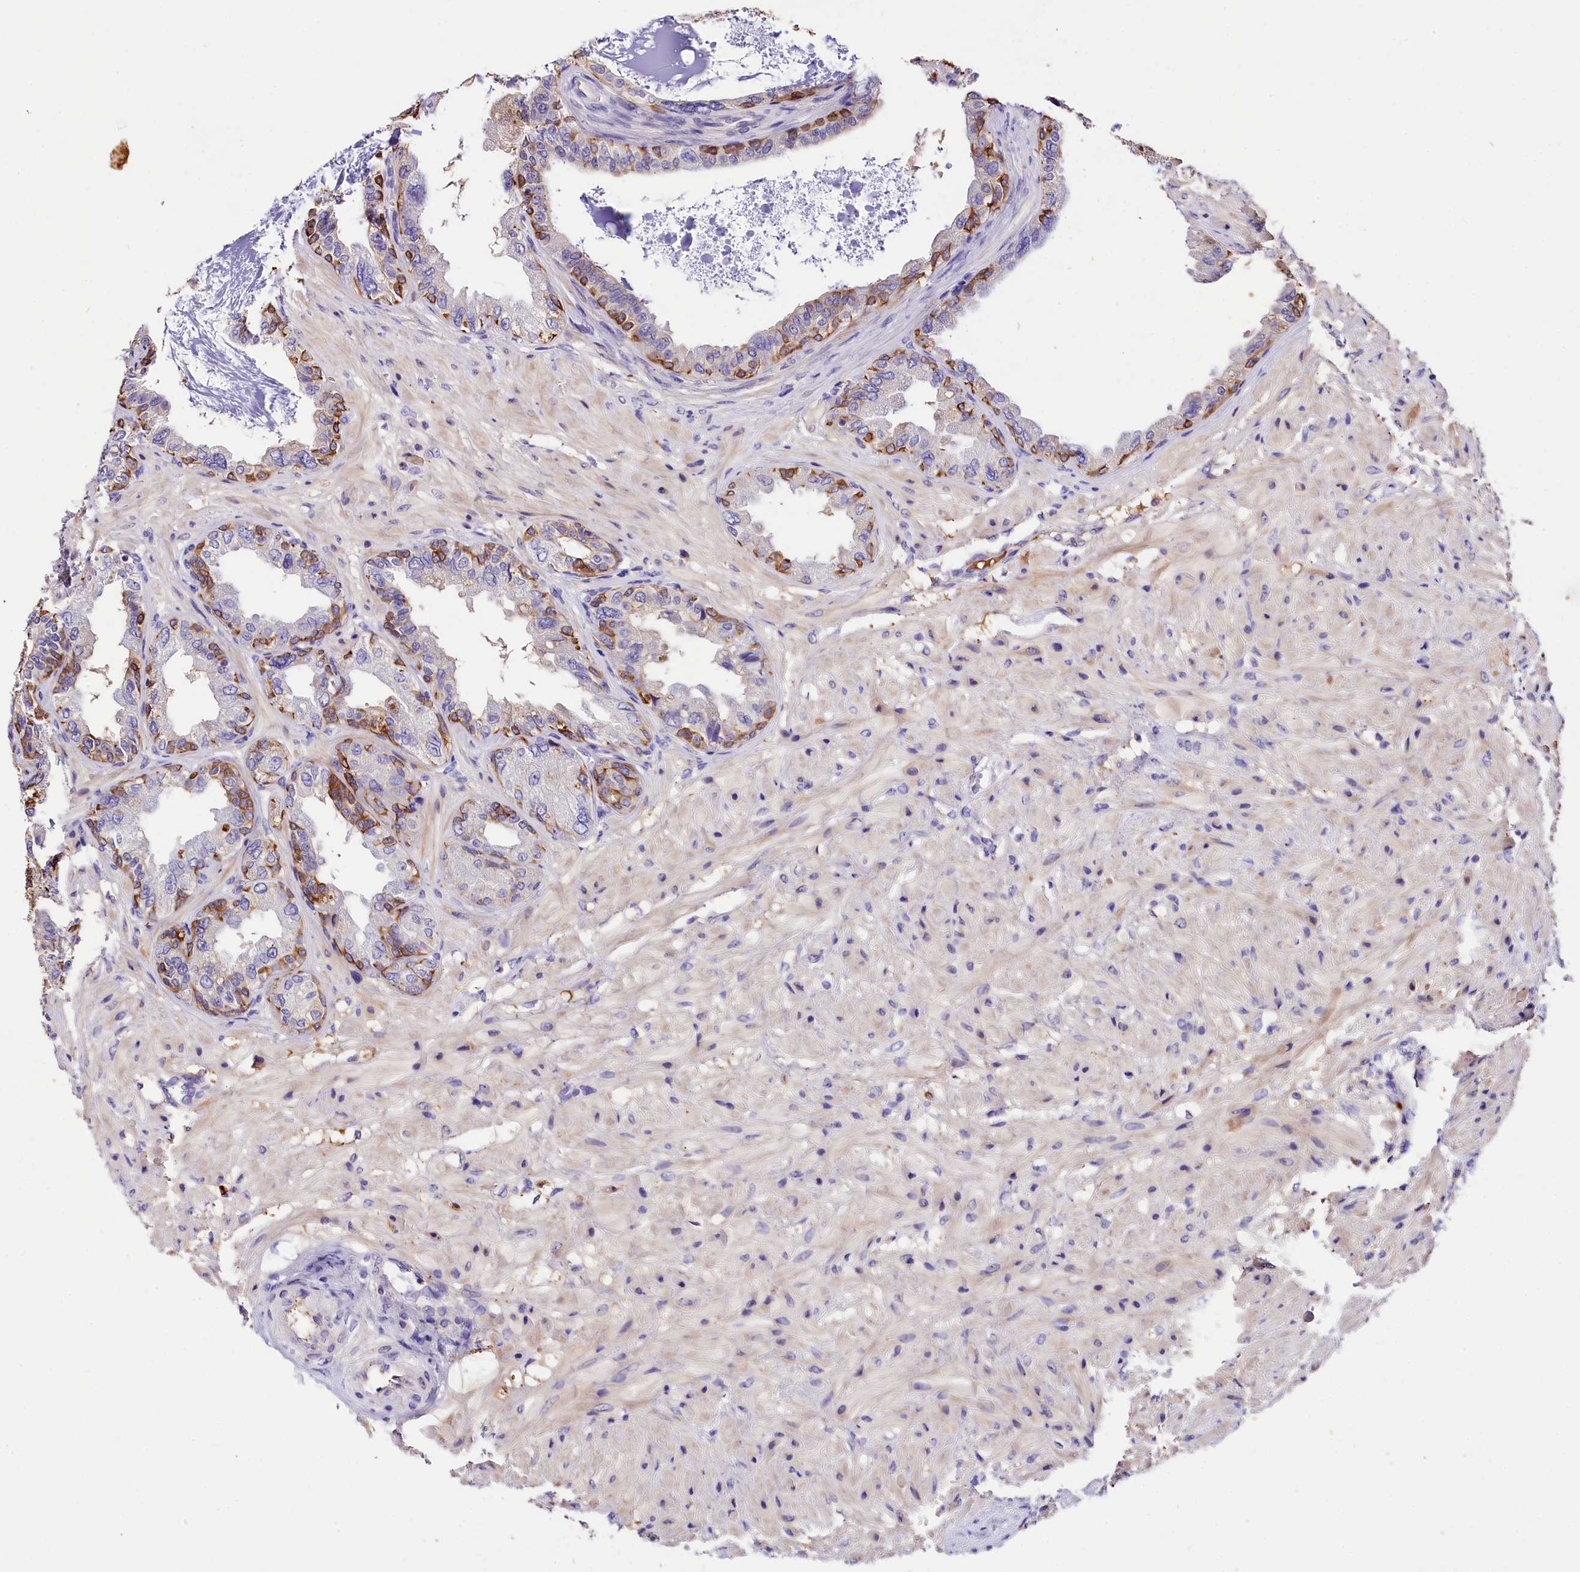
{"staining": {"intensity": "strong", "quantity": "<25%", "location": "cytoplasmic/membranous"}, "tissue": "seminal vesicle", "cell_type": "Glandular cells", "image_type": "normal", "snomed": [{"axis": "morphology", "description": "Normal tissue, NOS"}, {"axis": "topography", "description": "Seminal veicle"}], "caption": "High-magnification brightfield microscopy of benign seminal vesicle stained with DAB (brown) and counterstained with hematoxylin (blue). glandular cells exhibit strong cytoplasmic/membranous positivity is seen in about<25% of cells. (Brightfield microscopy of DAB IHC at high magnification).", "gene": "ARMC6", "patient": {"sex": "male", "age": 63}}